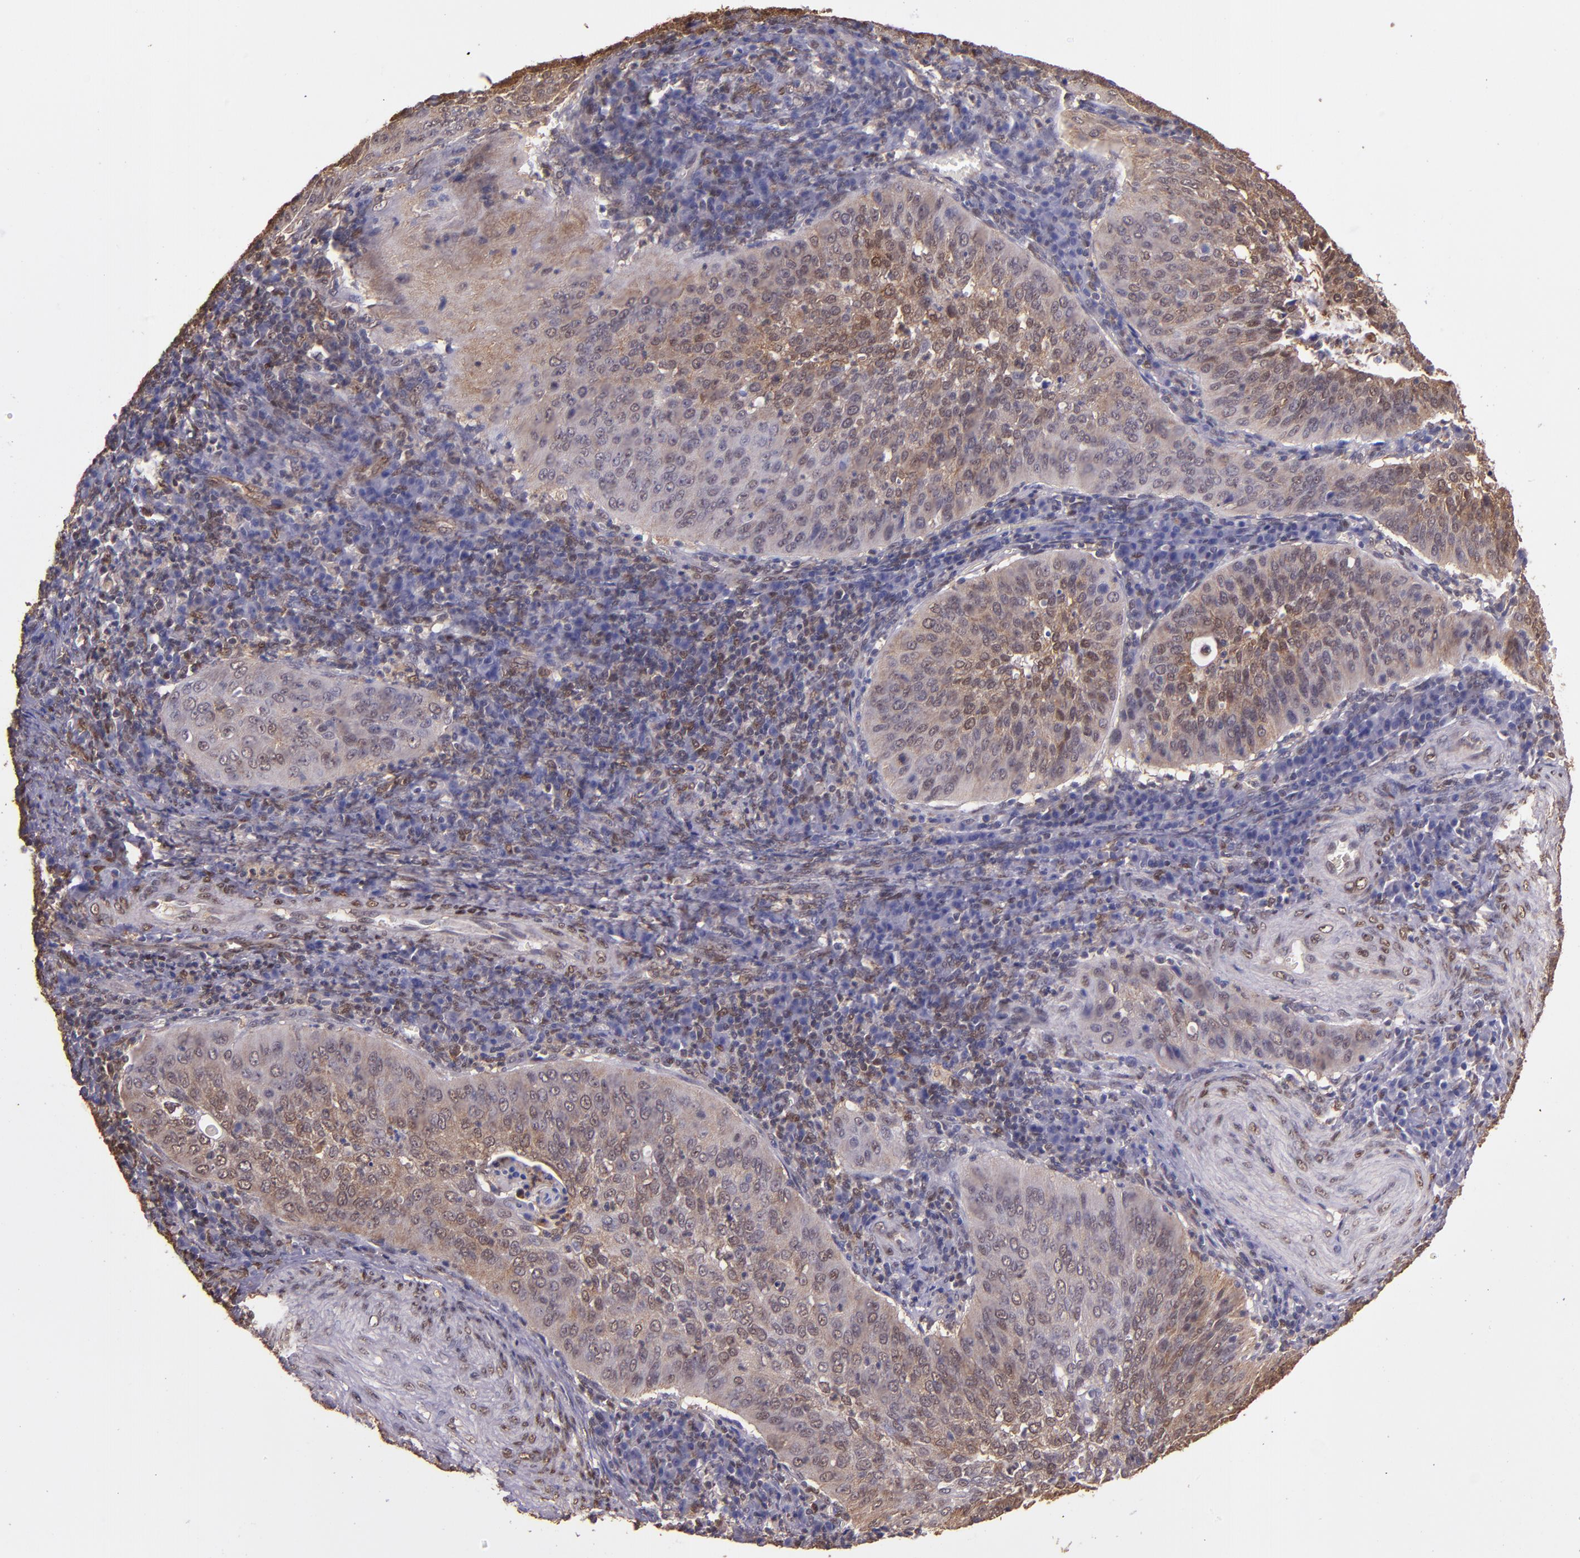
{"staining": {"intensity": "weak", "quantity": ">75%", "location": "cytoplasmic/membranous,nuclear"}, "tissue": "cervical cancer", "cell_type": "Tumor cells", "image_type": "cancer", "snomed": [{"axis": "morphology", "description": "Squamous cell carcinoma, NOS"}, {"axis": "topography", "description": "Cervix"}], "caption": "Cervical cancer was stained to show a protein in brown. There is low levels of weak cytoplasmic/membranous and nuclear positivity in approximately >75% of tumor cells. The staining was performed using DAB to visualize the protein expression in brown, while the nuclei were stained in blue with hematoxylin (Magnification: 20x).", "gene": "STAT6", "patient": {"sex": "female", "age": 39}}